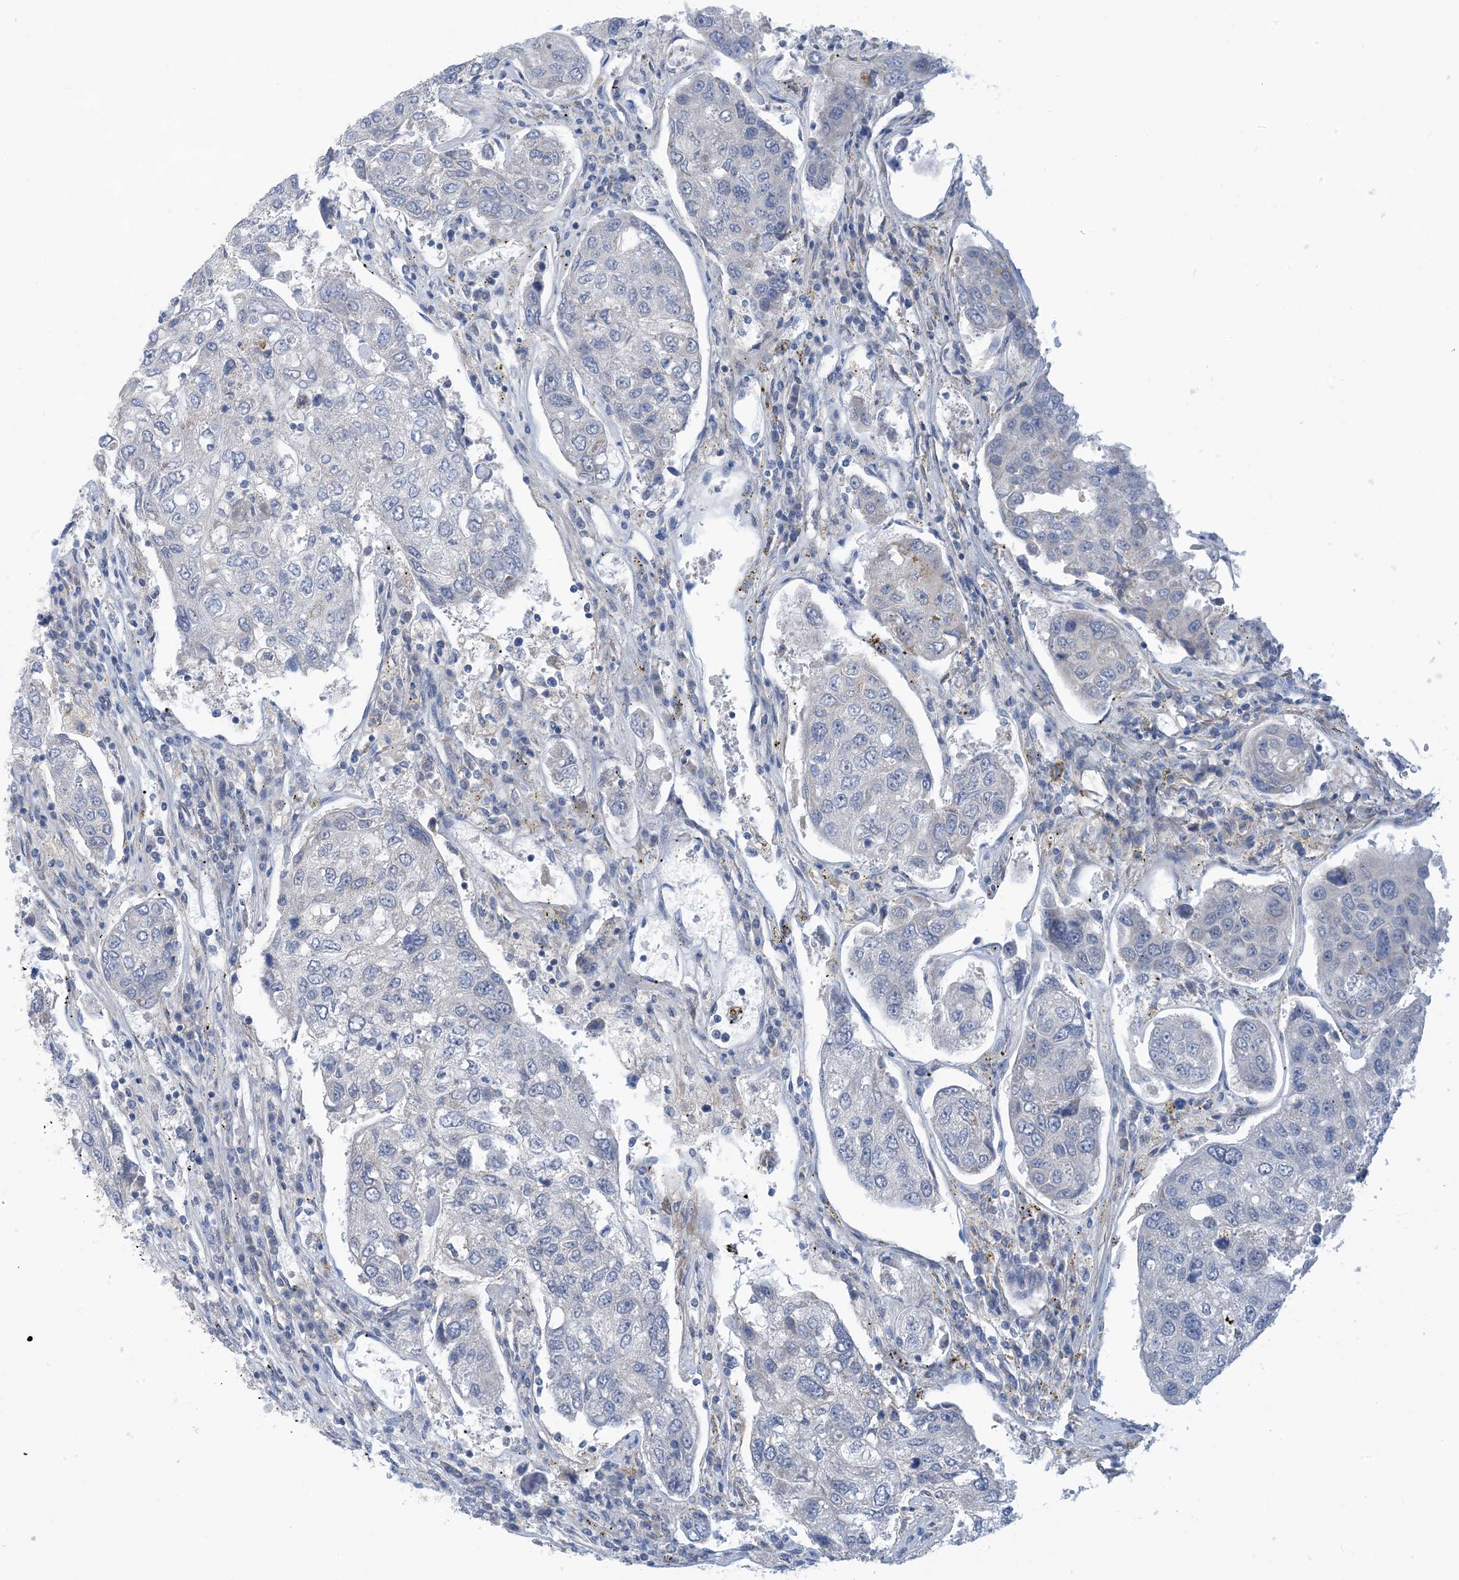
{"staining": {"intensity": "negative", "quantity": "none", "location": "none"}, "tissue": "urothelial cancer", "cell_type": "Tumor cells", "image_type": "cancer", "snomed": [{"axis": "morphology", "description": "Urothelial carcinoma, High grade"}, {"axis": "topography", "description": "Lymph node"}, {"axis": "topography", "description": "Urinary bladder"}], "caption": "The micrograph demonstrates no significant staining in tumor cells of urothelial cancer. (Brightfield microscopy of DAB (3,3'-diaminobenzidine) IHC at high magnification).", "gene": "EIF2A", "patient": {"sex": "male", "age": 51}}